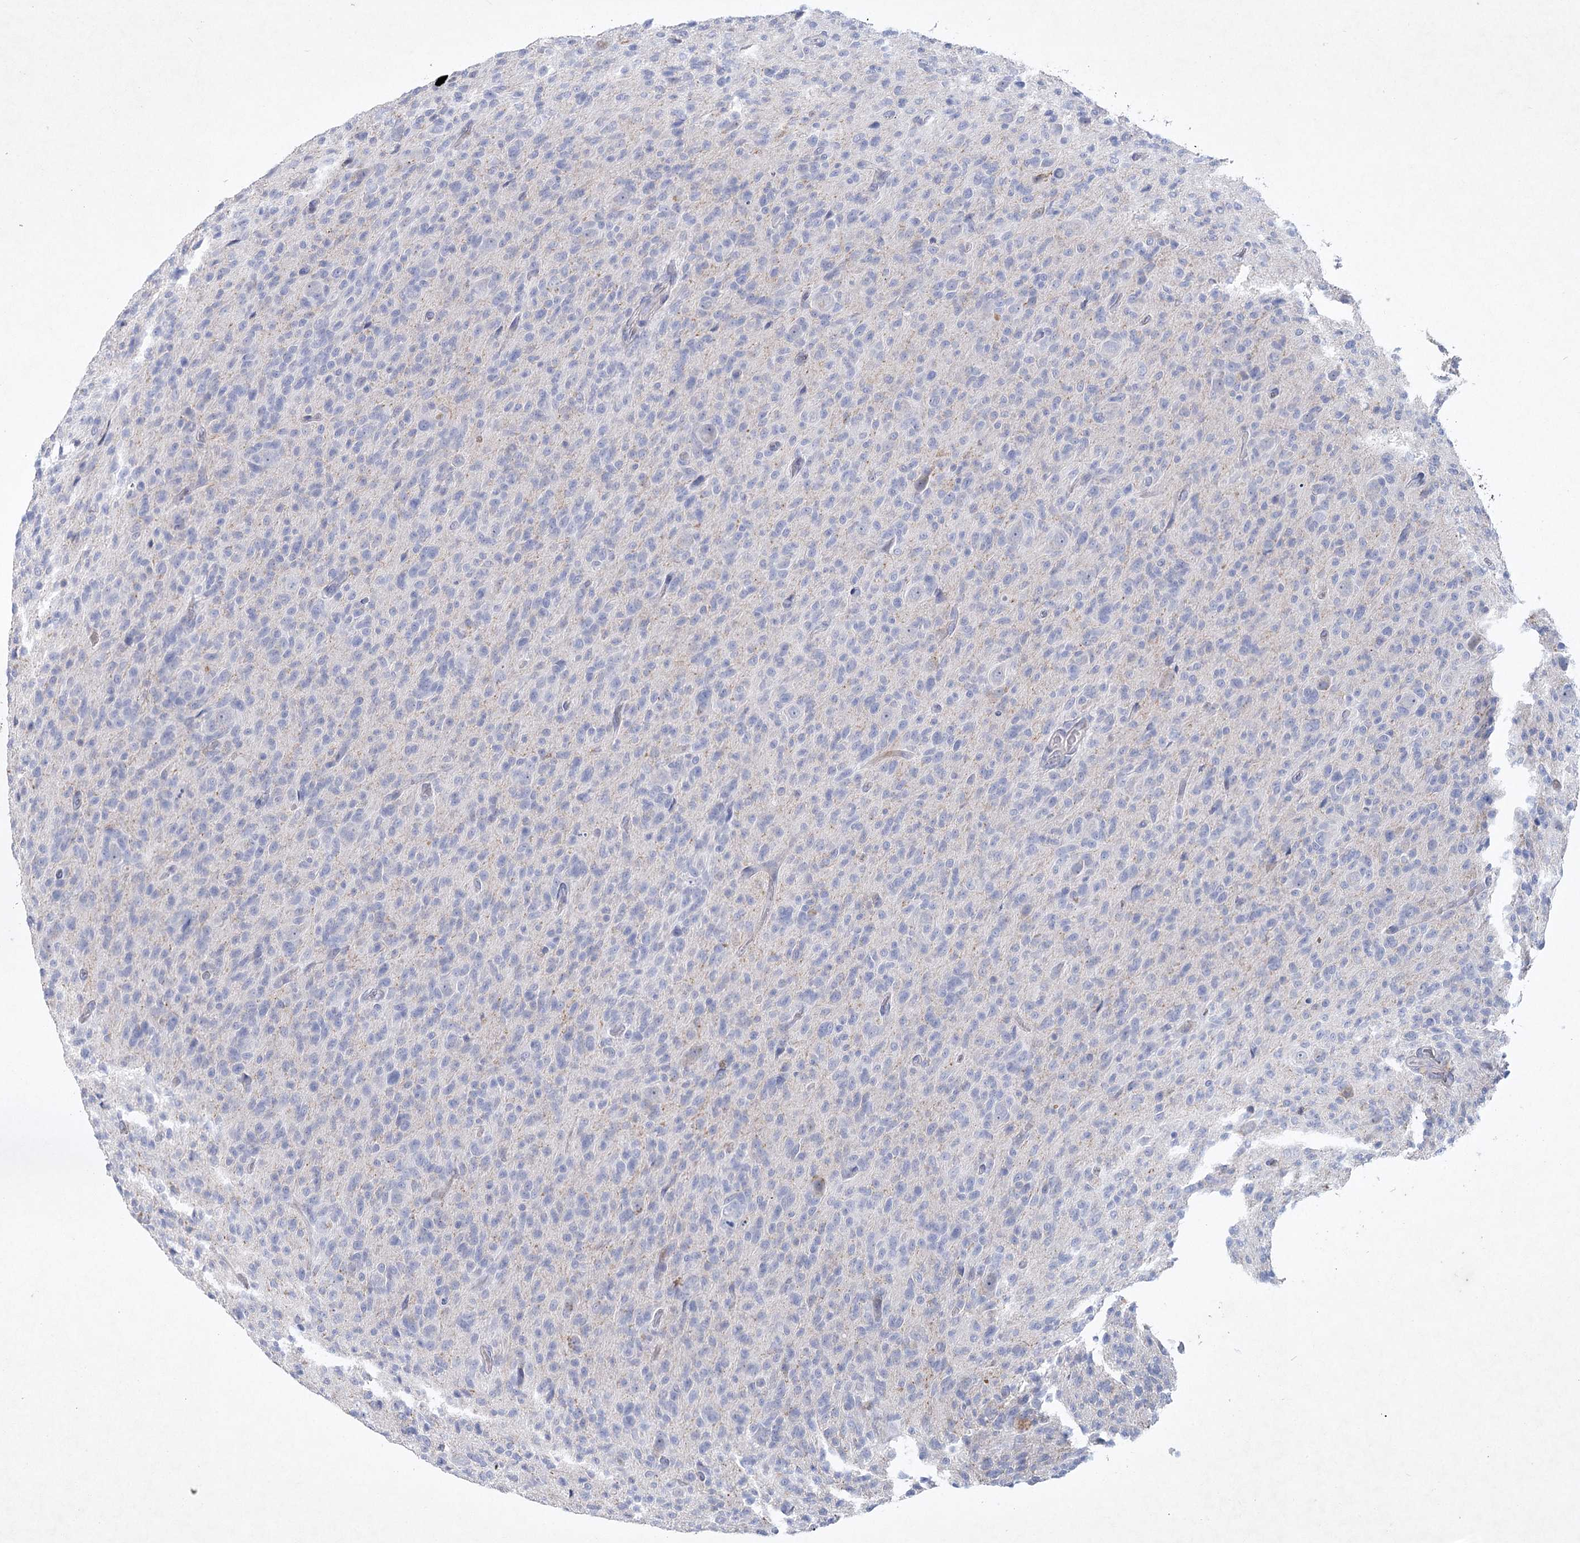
{"staining": {"intensity": "negative", "quantity": "none", "location": "none"}, "tissue": "glioma", "cell_type": "Tumor cells", "image_type": "cancer", "snomed": [{"axis": "morphology", "description": "Glioma, malignant, High grade"}, {"axis": "topography", "description": "Brain"}], "caption": "This micrograph is of malignant glioma (high-grade) stained with IHC to label a protein in brown with the nuclei are counter-stained blue. There is no staining in tumor cells. (DAB (3,3'-diaminobenzidine) IHC visualized using brightfield microscopy, high magnification).", "gene": "MAP3K13", "patient": {"sex": "female", "age": 57}}